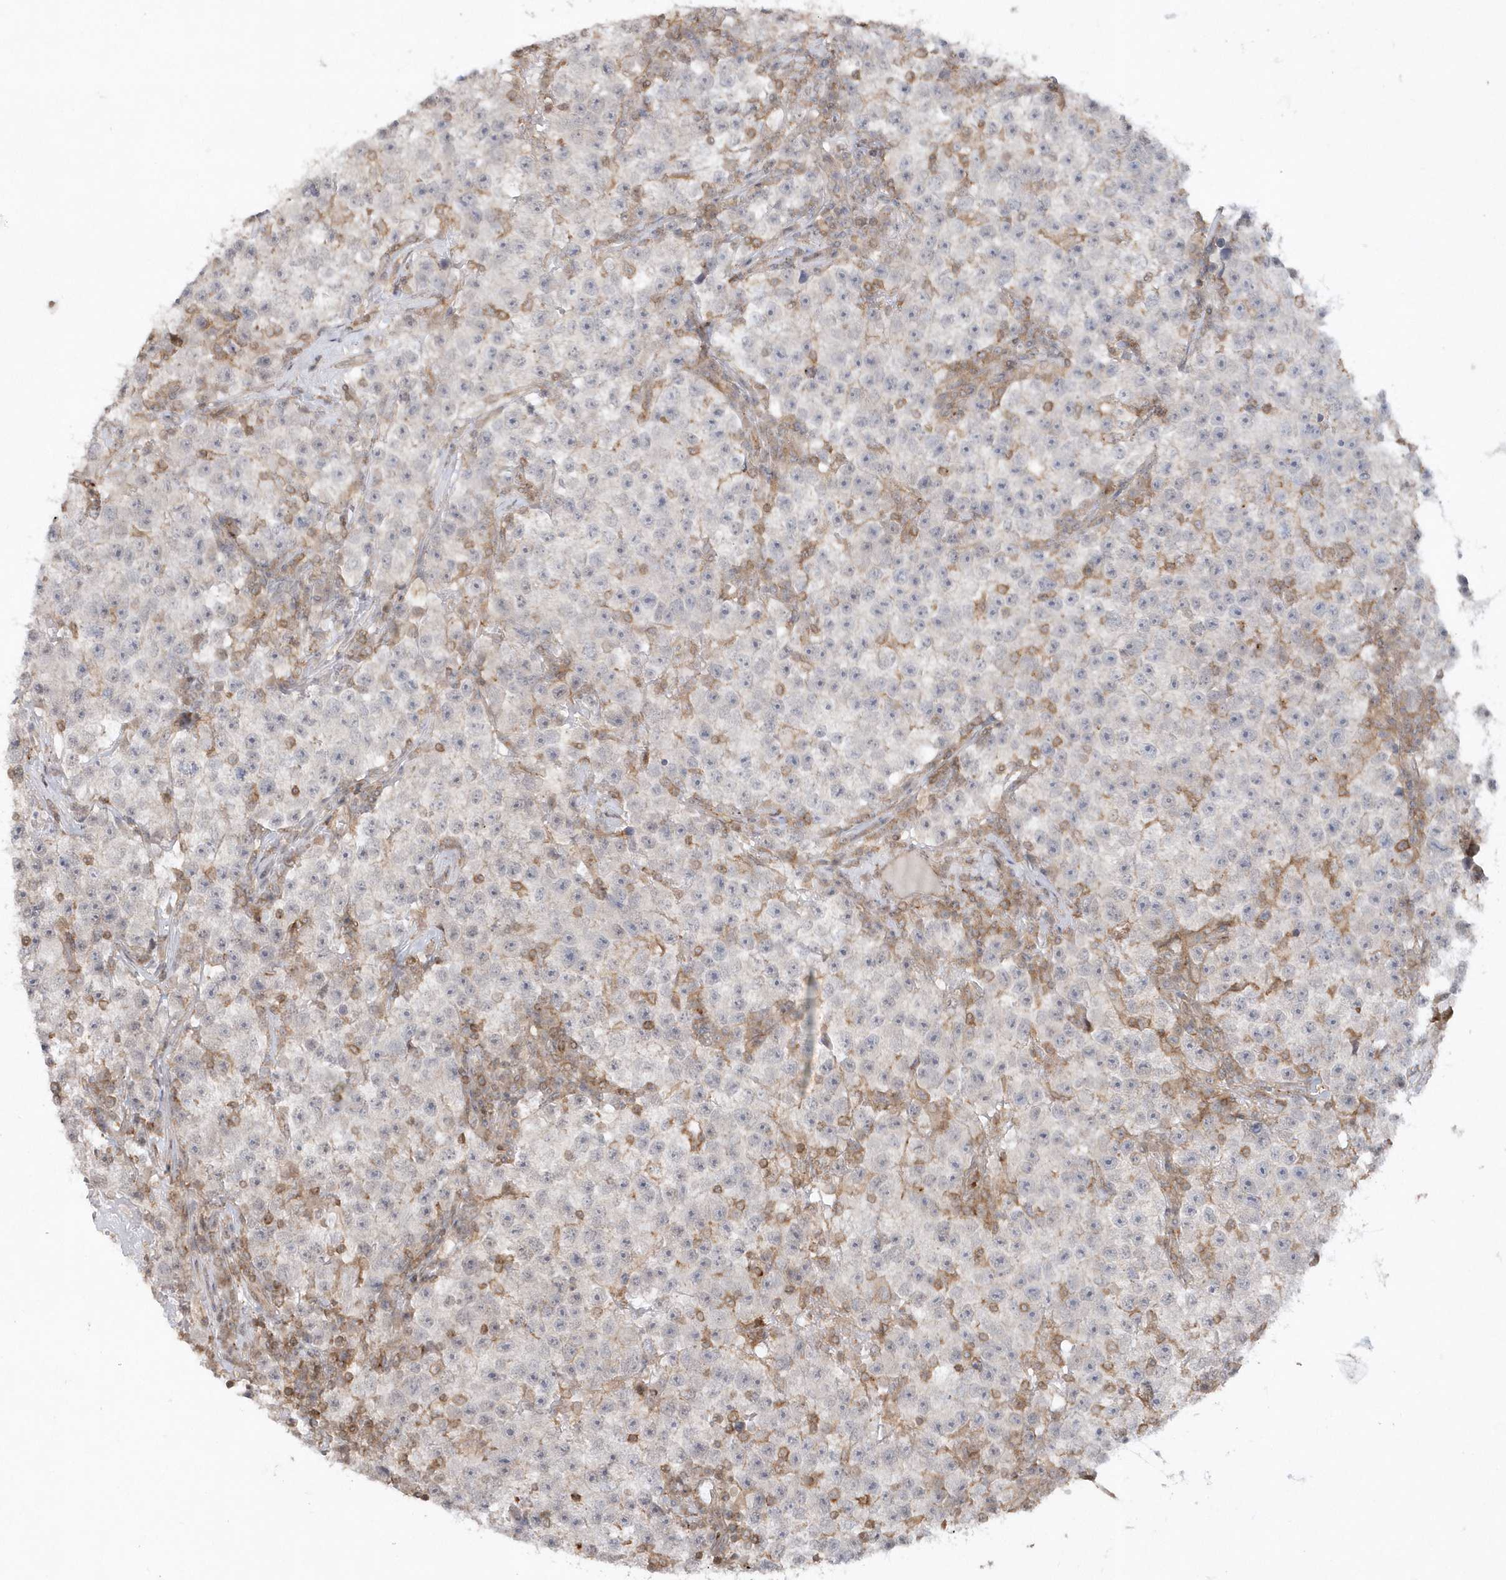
{"staining": {"intensity": "negative", "quantity": "none", "location": "none"}, "tissue": "testis cancer", "cell_type": "Tumor cells", "image_type": "cancer", "snomed": [{"axis": "morphology", "description": "Seminoma, NOS"}, {"axis": "topography", "description": "Testis"}], "caption": "DAB immunohistochemical staining of human seminoma (testis) exhibits no significant staining in tumor cells.", "gene": "BSN", "patient": {"sex": "male", "age": 22}}